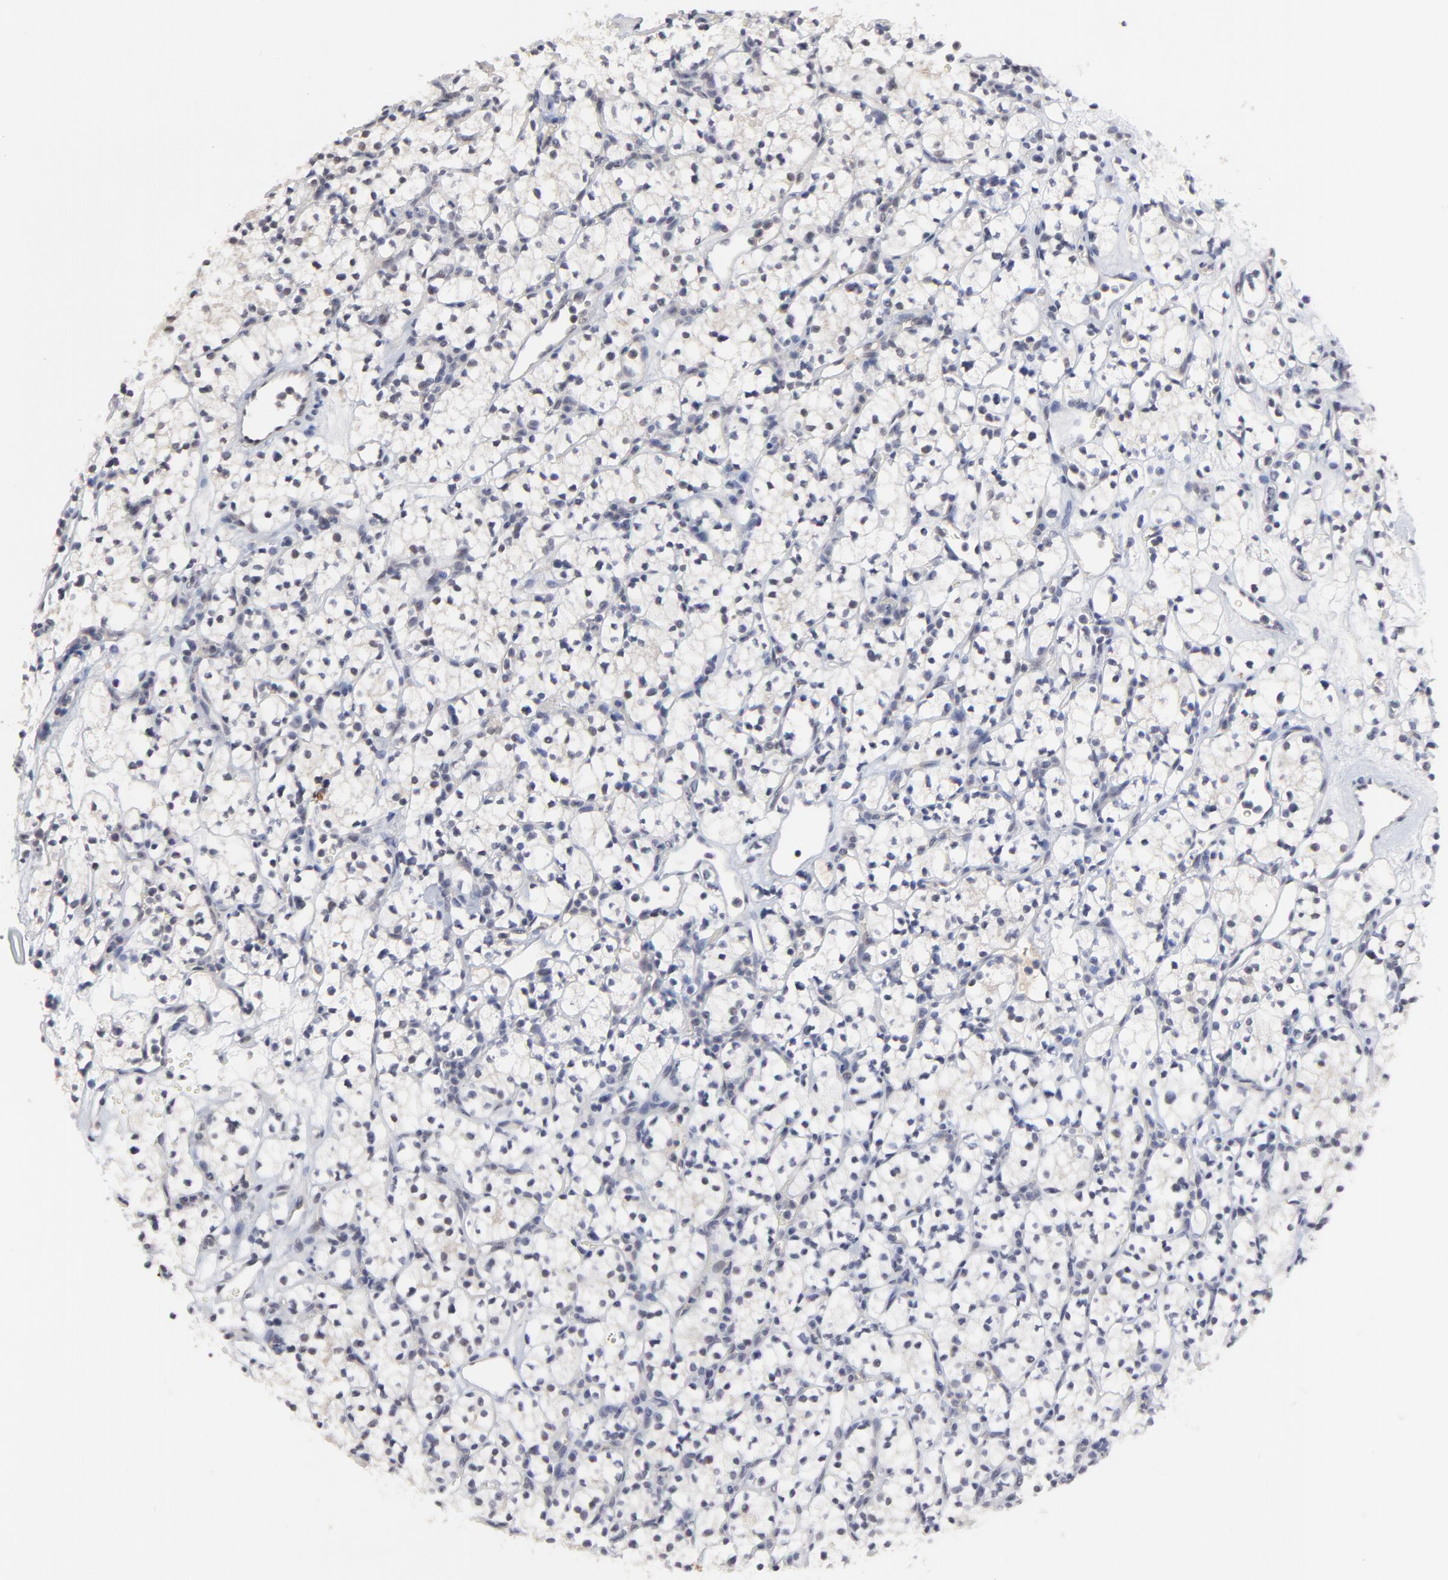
{"staining": {"intensity": "negative", "quantity": "none", "location": "none"}, "tissue": "renal cancer", "cell_type": "Tumor cells", "image_type": "cancer", "snomed": [{"axis": "morphology", "description": "Adenocarcinoma, NOS"}, {"axis": "topography", "description": "Kidney"}], "caption": "Immunohistochemistry micrograph of neoplastic tissue: adenocarcinoma (renal) stained with DAB (3,3'-diaminobenzidine) reveals no significant protein staining in tumor cells. (DAB (3,3'-diaminobenzidine) IHC visualized using brightfield microscopy, high magnification).", "gene": "FAM199X", "patient": {"sex": "male", "age": 59}}